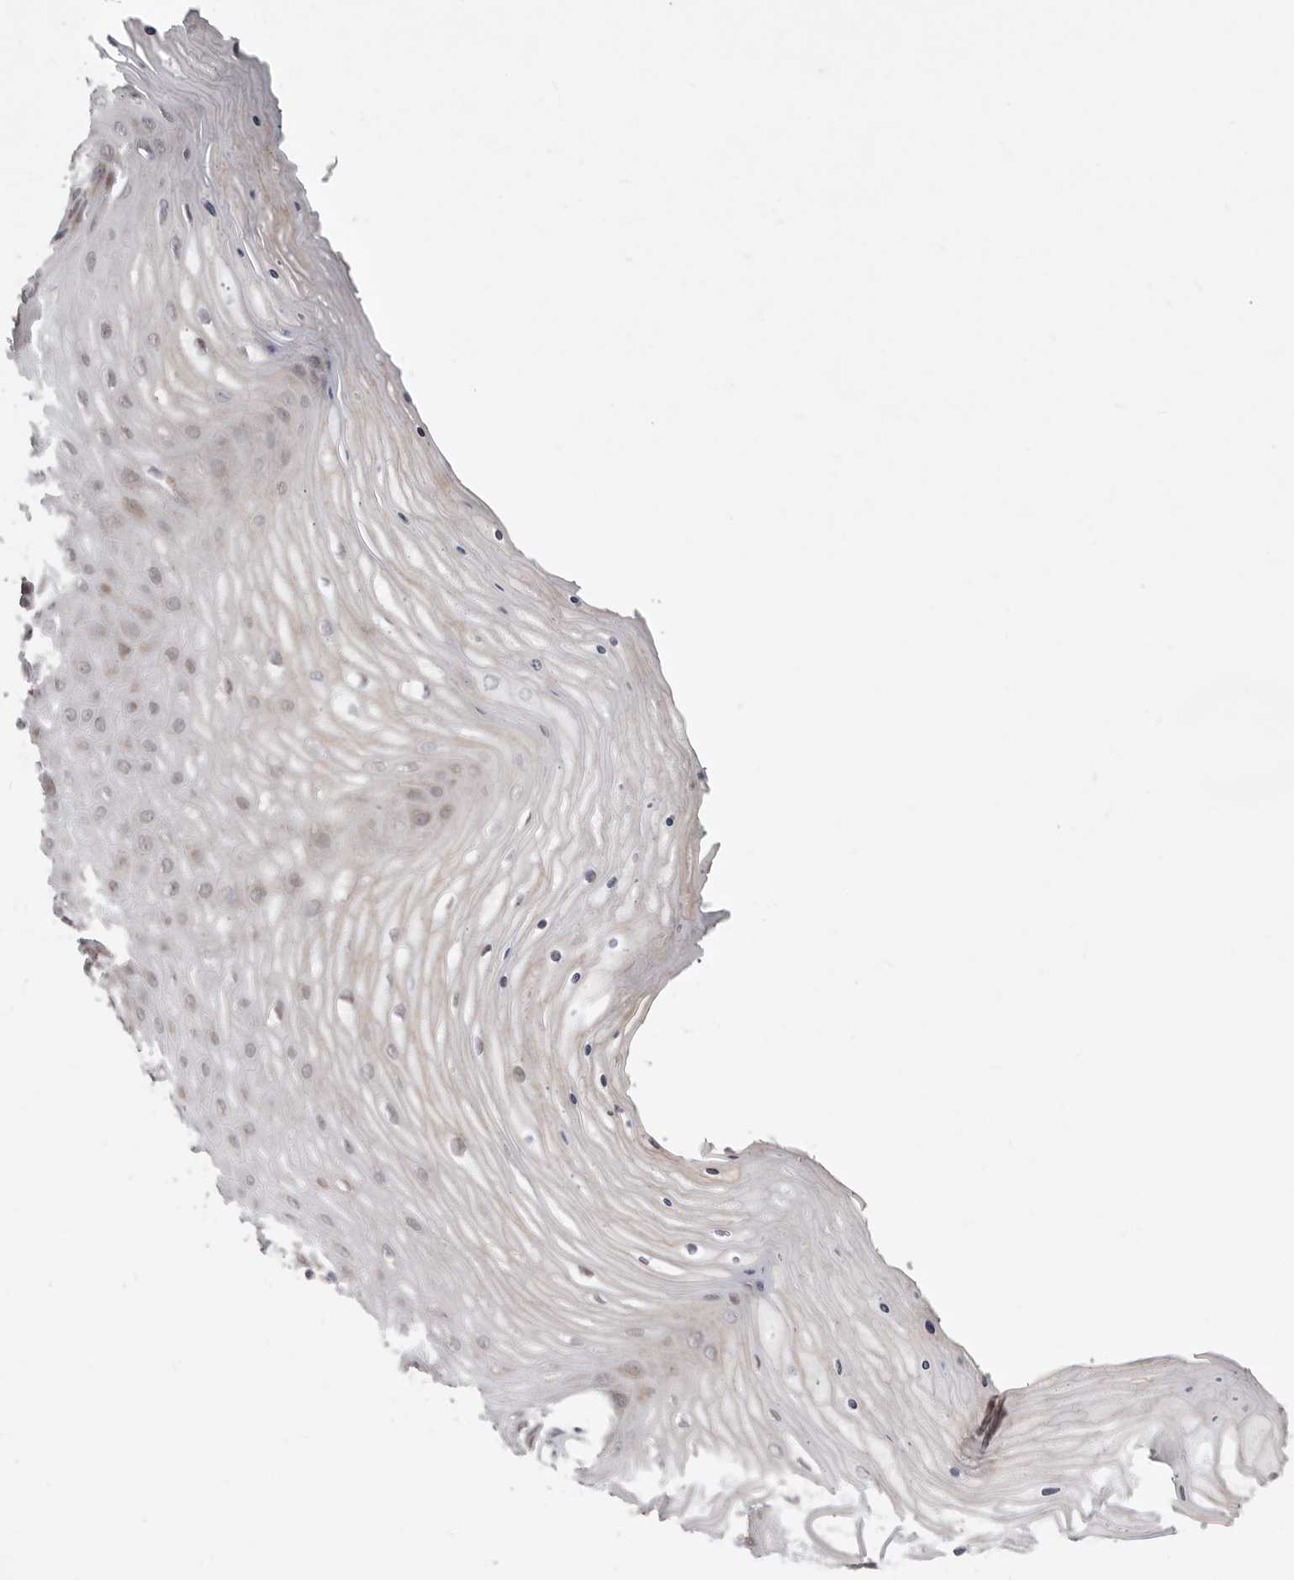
{"staining": {"intensity": "weak", "quantity": "<25%", "location": "cytoplasmic/membranous"}, "tissue": "cervix", "cell_type": "Squamous epithelial cells", "image_type": "normal", "snomed": [{"axis": "morphology", "description": "Normal tissue, NOS"}, {"axis": "topography", "description": "Cervix"}], "caption": "Immunohistochemistry (IHC) of unremarkable cervix exhibits no positivity in squamous epithelial cells.", "gene": "SZT2", "patient": {"sex": "female", "age": 55}}